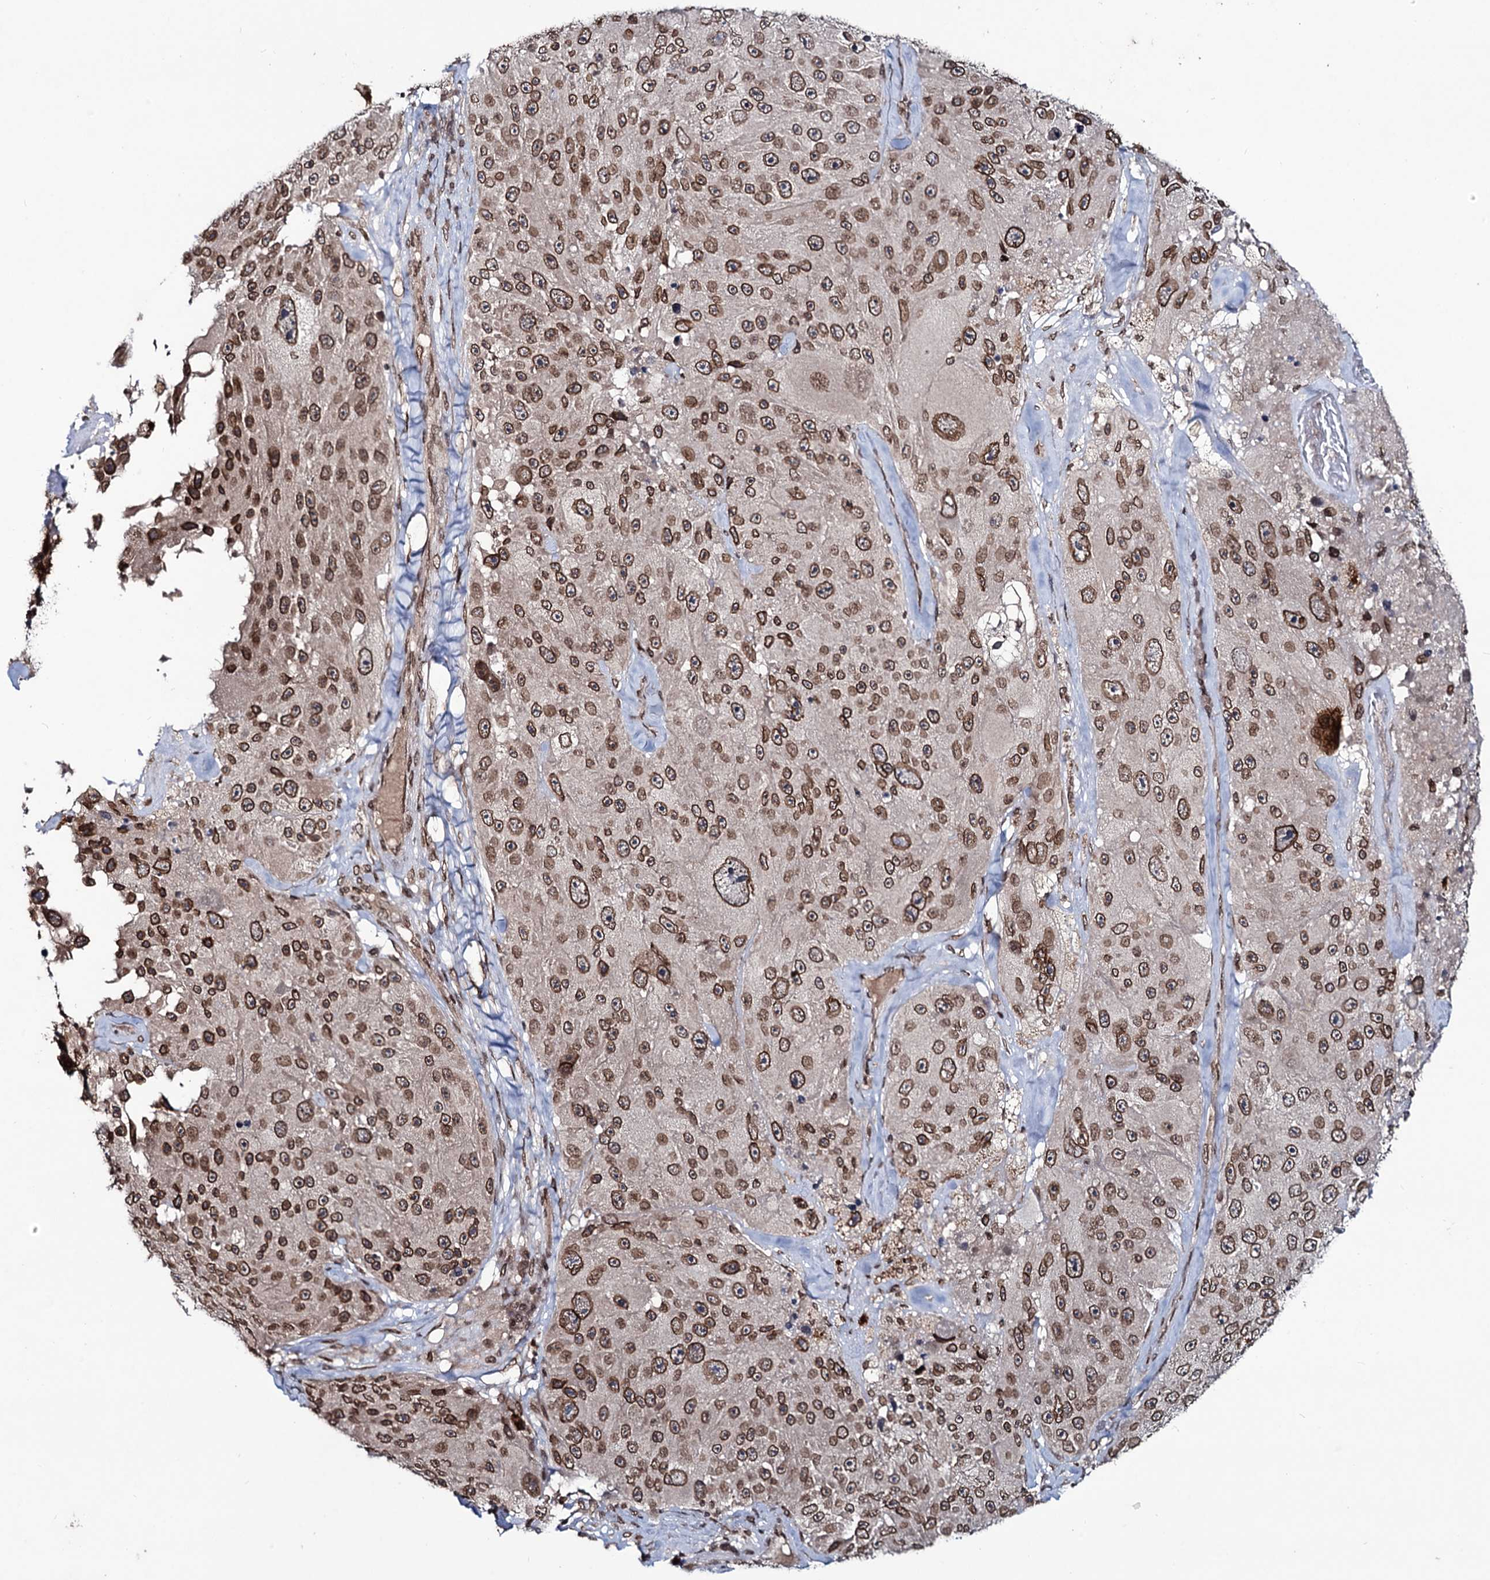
{"staining": {"intensity": "strong", "quantity": ">75%", "location": "cytoplasmic/membranous,nuclear"}, "tissue": "melanoma", "cell_type": "Tumor cells", "image_type": "cancer", "snomed": [{"axis": "morphology", "description": "Malignant melanoma, Metastatic site"}, {"axis": "topography", "description": "Lymph node"}], "caption": "This micrograph exhibits immunohistochemistry (IHC) staining of malignant melanoma (metastatic site), with high strong cytoplasmic/membranous and nuclear expression in about >75% of tumor cells.", "gene": "RNF6", "patient": {"sex": "male", "age": 62}}